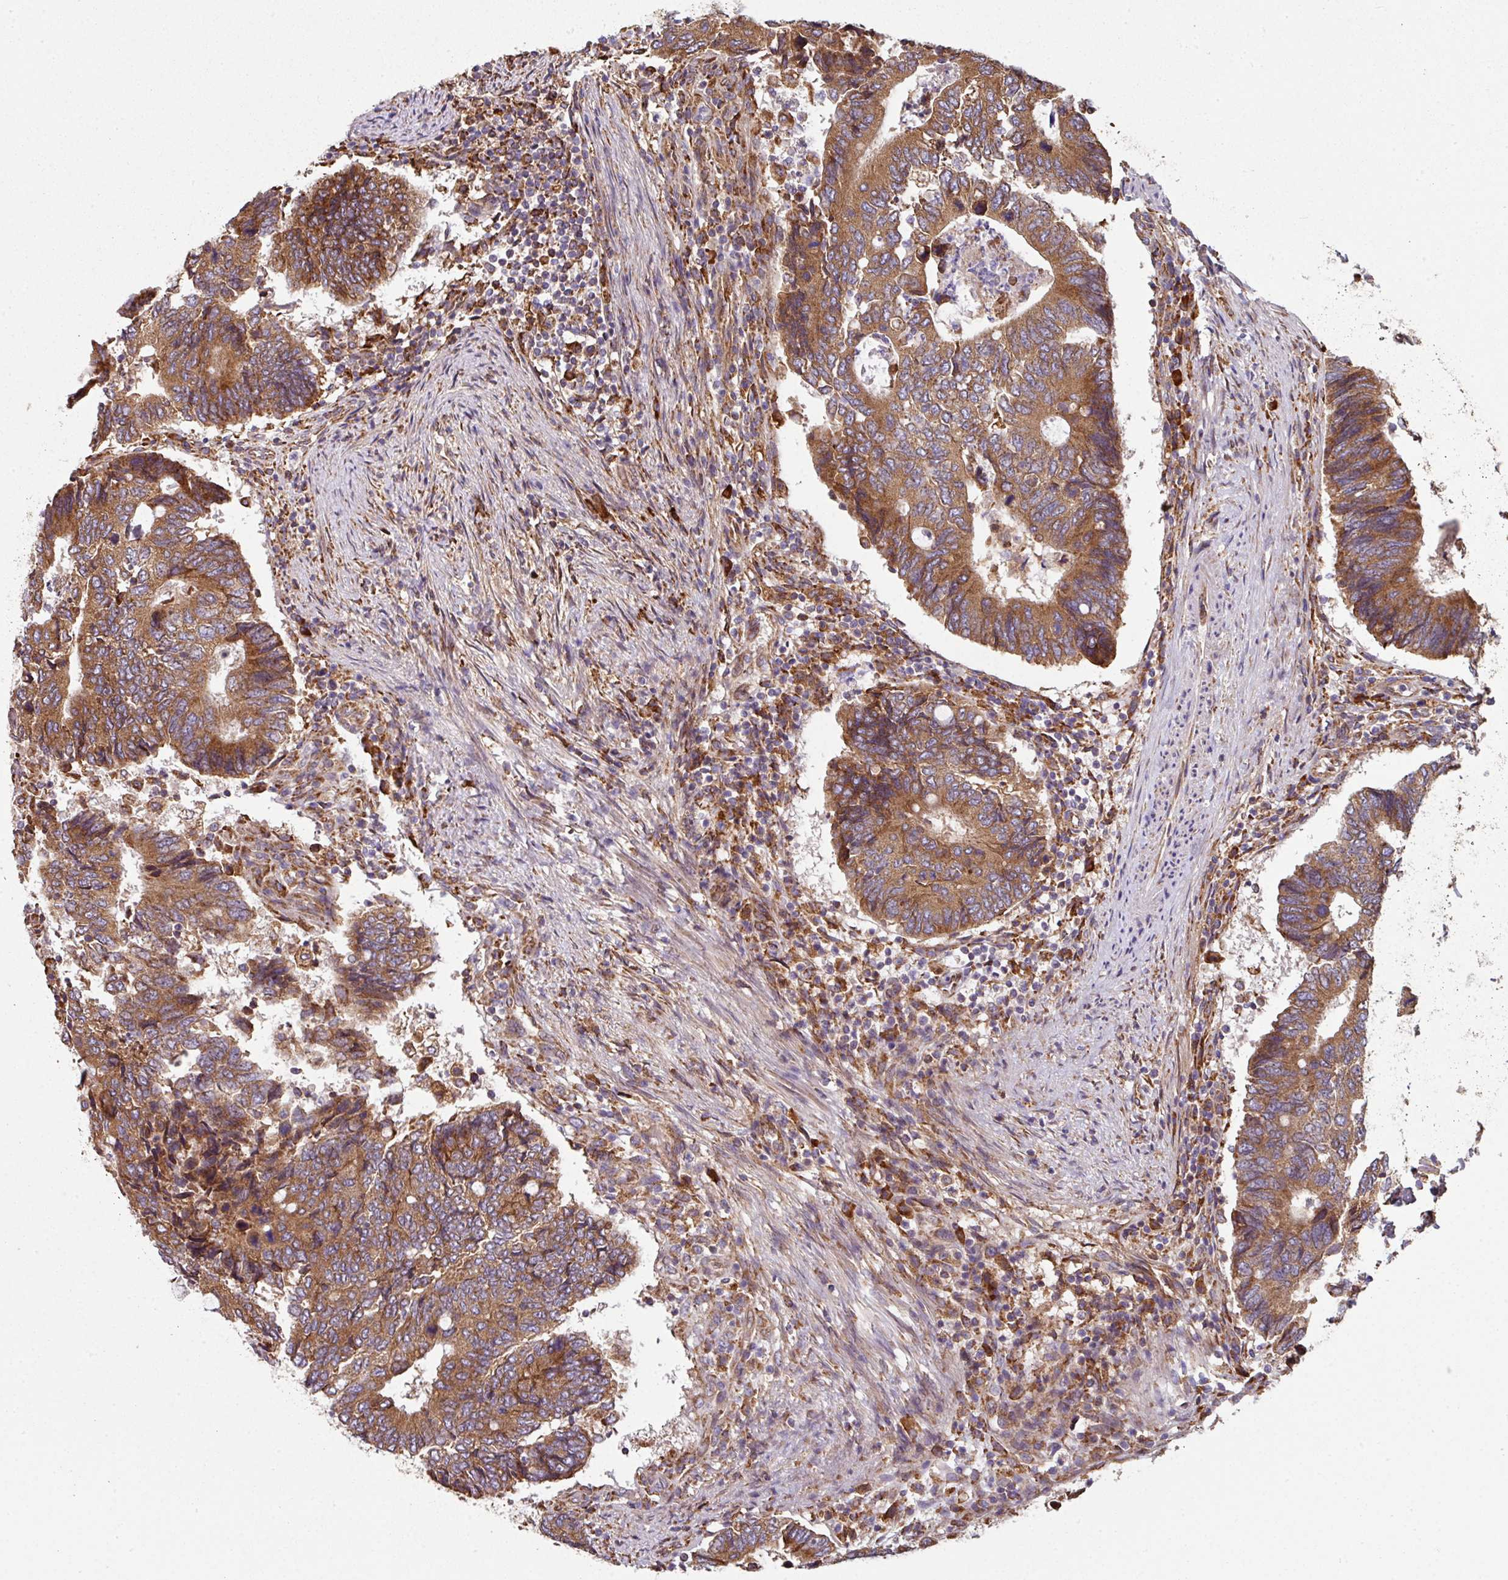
{"staining": {"intensity": "strong", "quantity": ">75%", "location": "cytoplasmic/membranous"}, "tissue": "colorectal cancer", "cell_type": "Tumor cells", "image_type": "cancer", "snomed": [{"axis": "morphology", "description": "Adenocarcinoma, NOS"}, {"axis": "topography", "description": "Colon"}], "caption": "Immunohistochemistry (IHC) histopathology image of neoplastic tissue: adenocarcinoma (colorectal) stained using immunohistochemistry (IHC) shows high levels of strong protein expression localized specifically in the cytoplasmic/membranous of tumor cells, appearing as a cytoplasmic/membranous brown color.", "gene": "FAT4", "patient": {"sex": "male", "age": 87}}